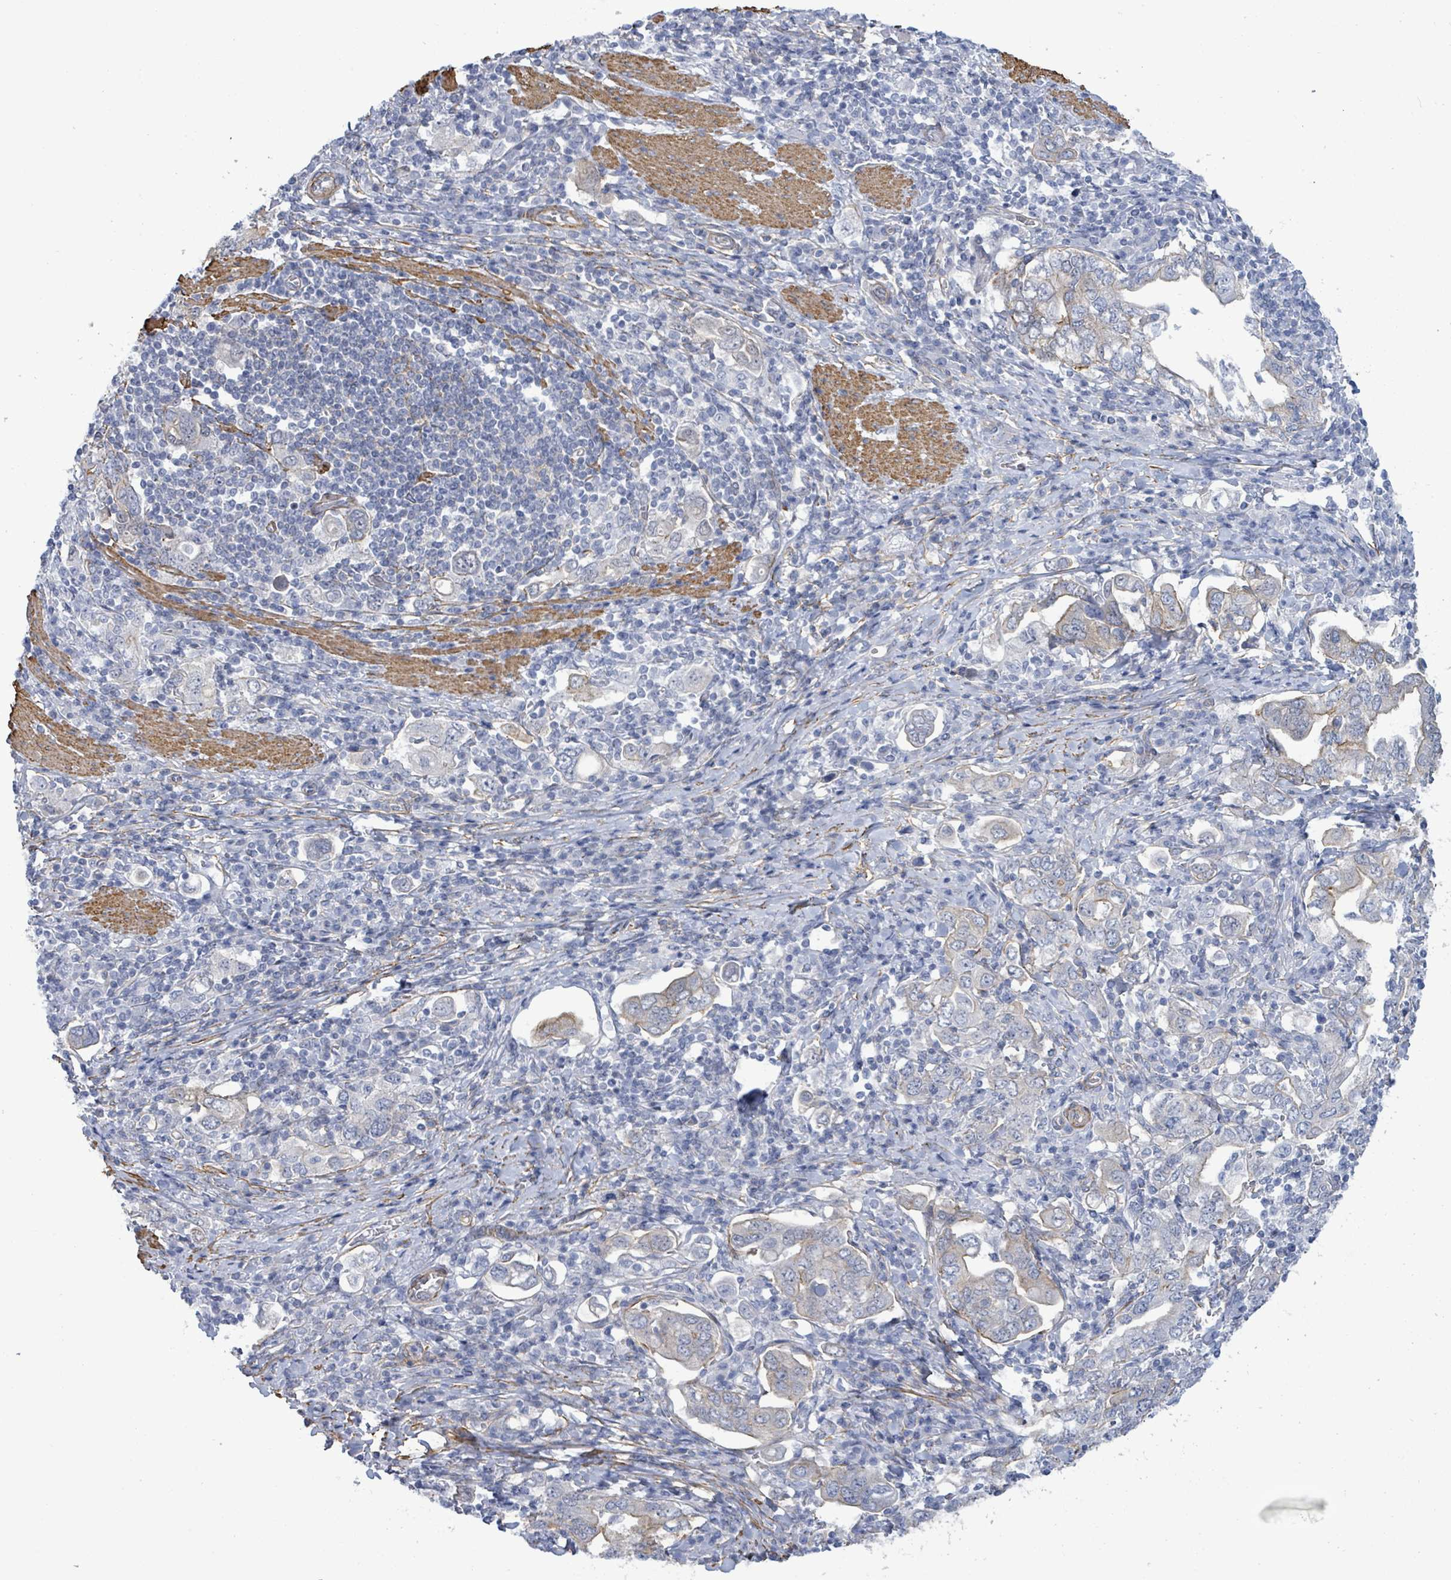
{"staining": {"intensity": "weak", "quantity": "<25%", "location": "cytoplasmic/membranous"}, "tissue": "stomach cancer", "cell_type": "Tumor cells", "image_type": "cancer", "snomed": [{"axis": "morphology", "description": "Adenocarcinoma, NOS"}, {"axis": "topography", "description": "Stomach, upper"}, {"axis": "topography", "description": "Stomach"}], "caption": "A high-resolution image shows immunohistochemistry (IHC) staining of stomach cancer, which exhibits no significant staining in tumor cells.", "gene": "DMRTC1B", "patient": {"sex": "male", "age": 62}}